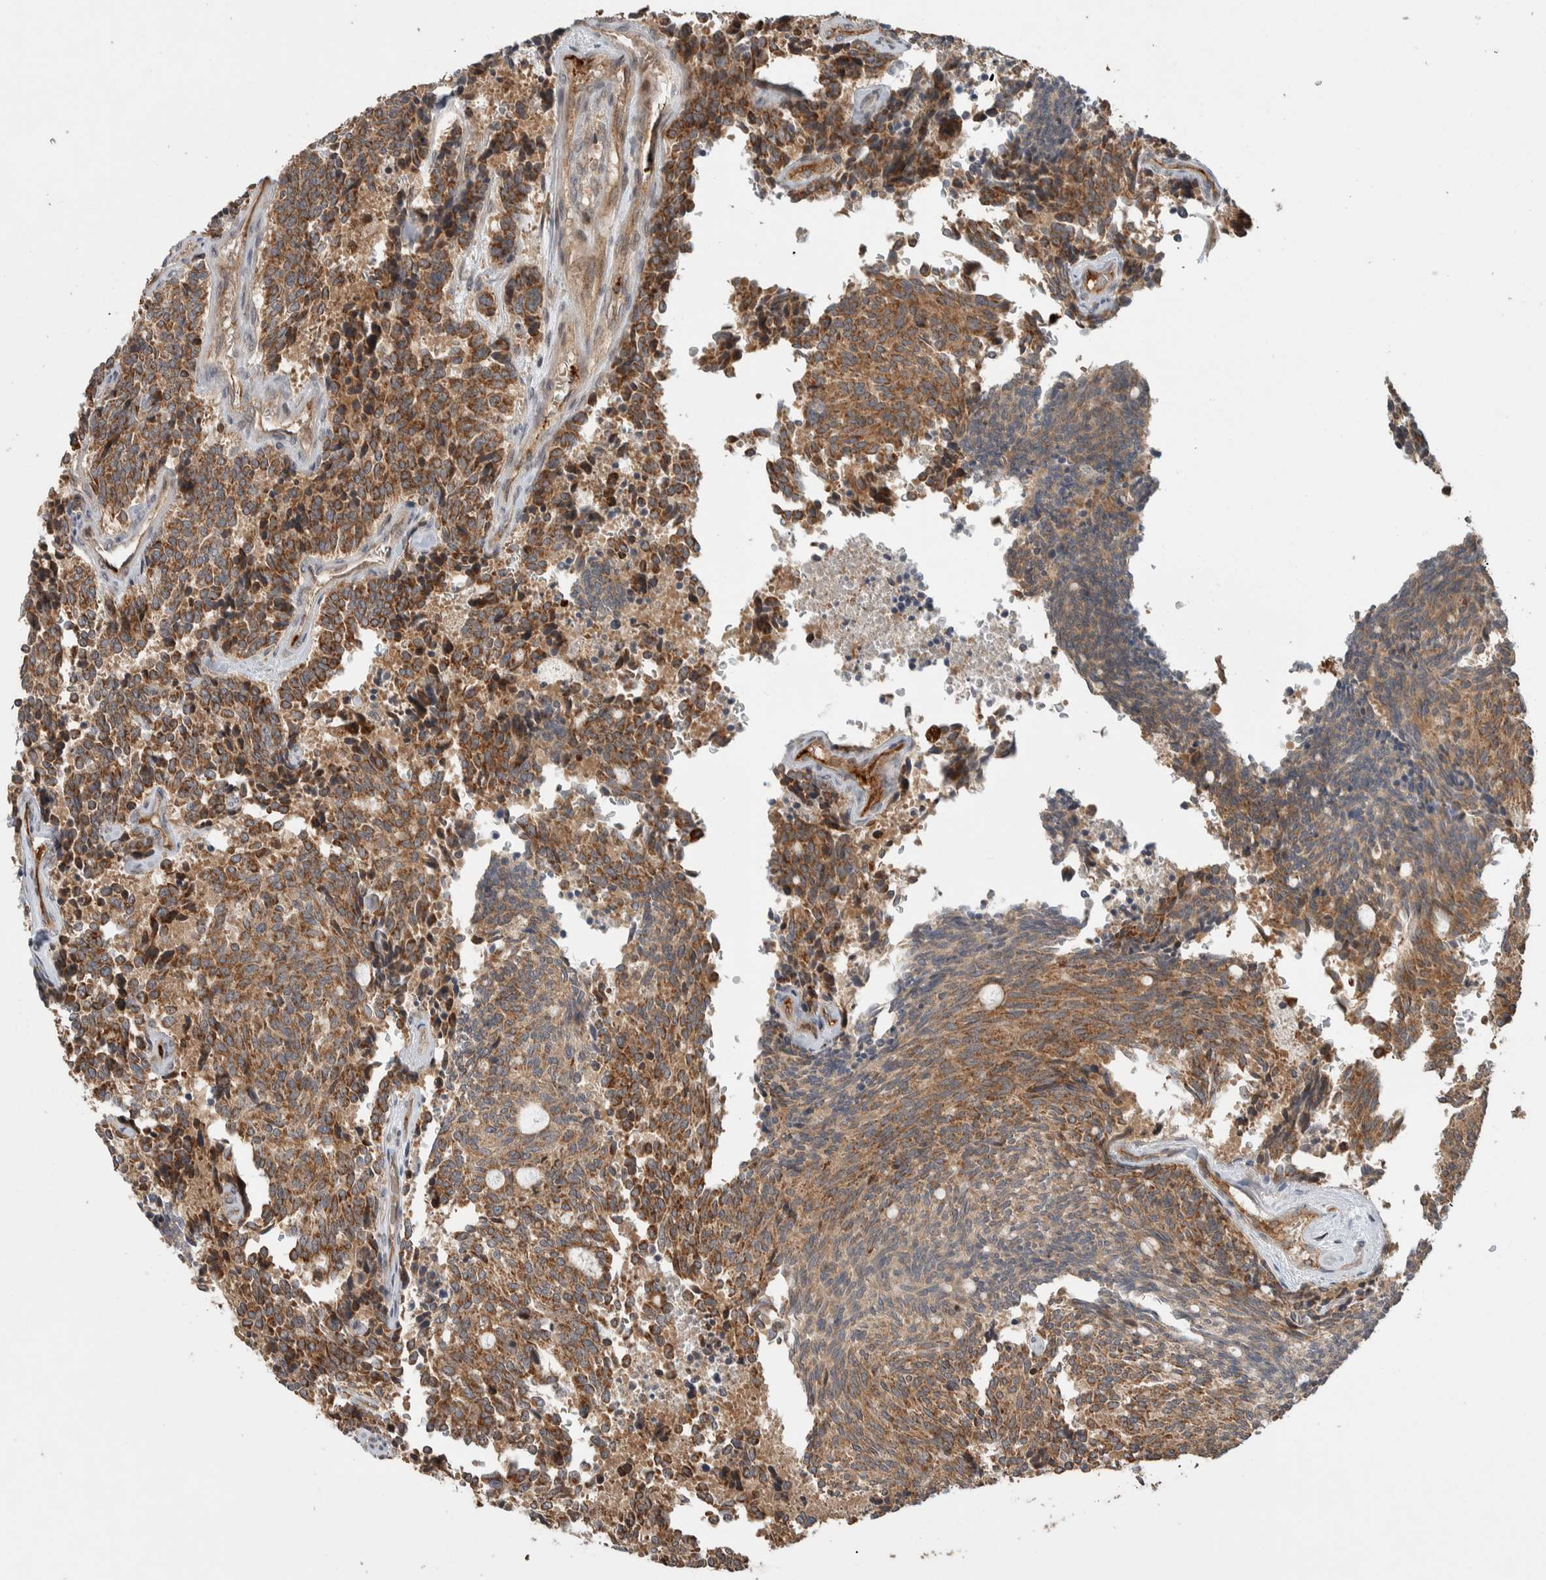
{"staining": {"intensity": "moderate", "quantity": ">75%", "location": "cytoplasmic/membranous"}, "tissue": "carcinoid", "cell_type": "Tumor cells", "image_type": "cancer", "snomed": [{"axis": "morphology", "description": "Carcinoid, malignant, NOS"}, {"axis": "topography", "description": "Pancreas"}], "caption": "Protein analysis of malignant carcinoid tissue shows moderate cytoplasmic/membranous expression in approximately >75% of tumor cells.", "gene": "VPS53", "patient": {"sex": "female", "age": 54}}